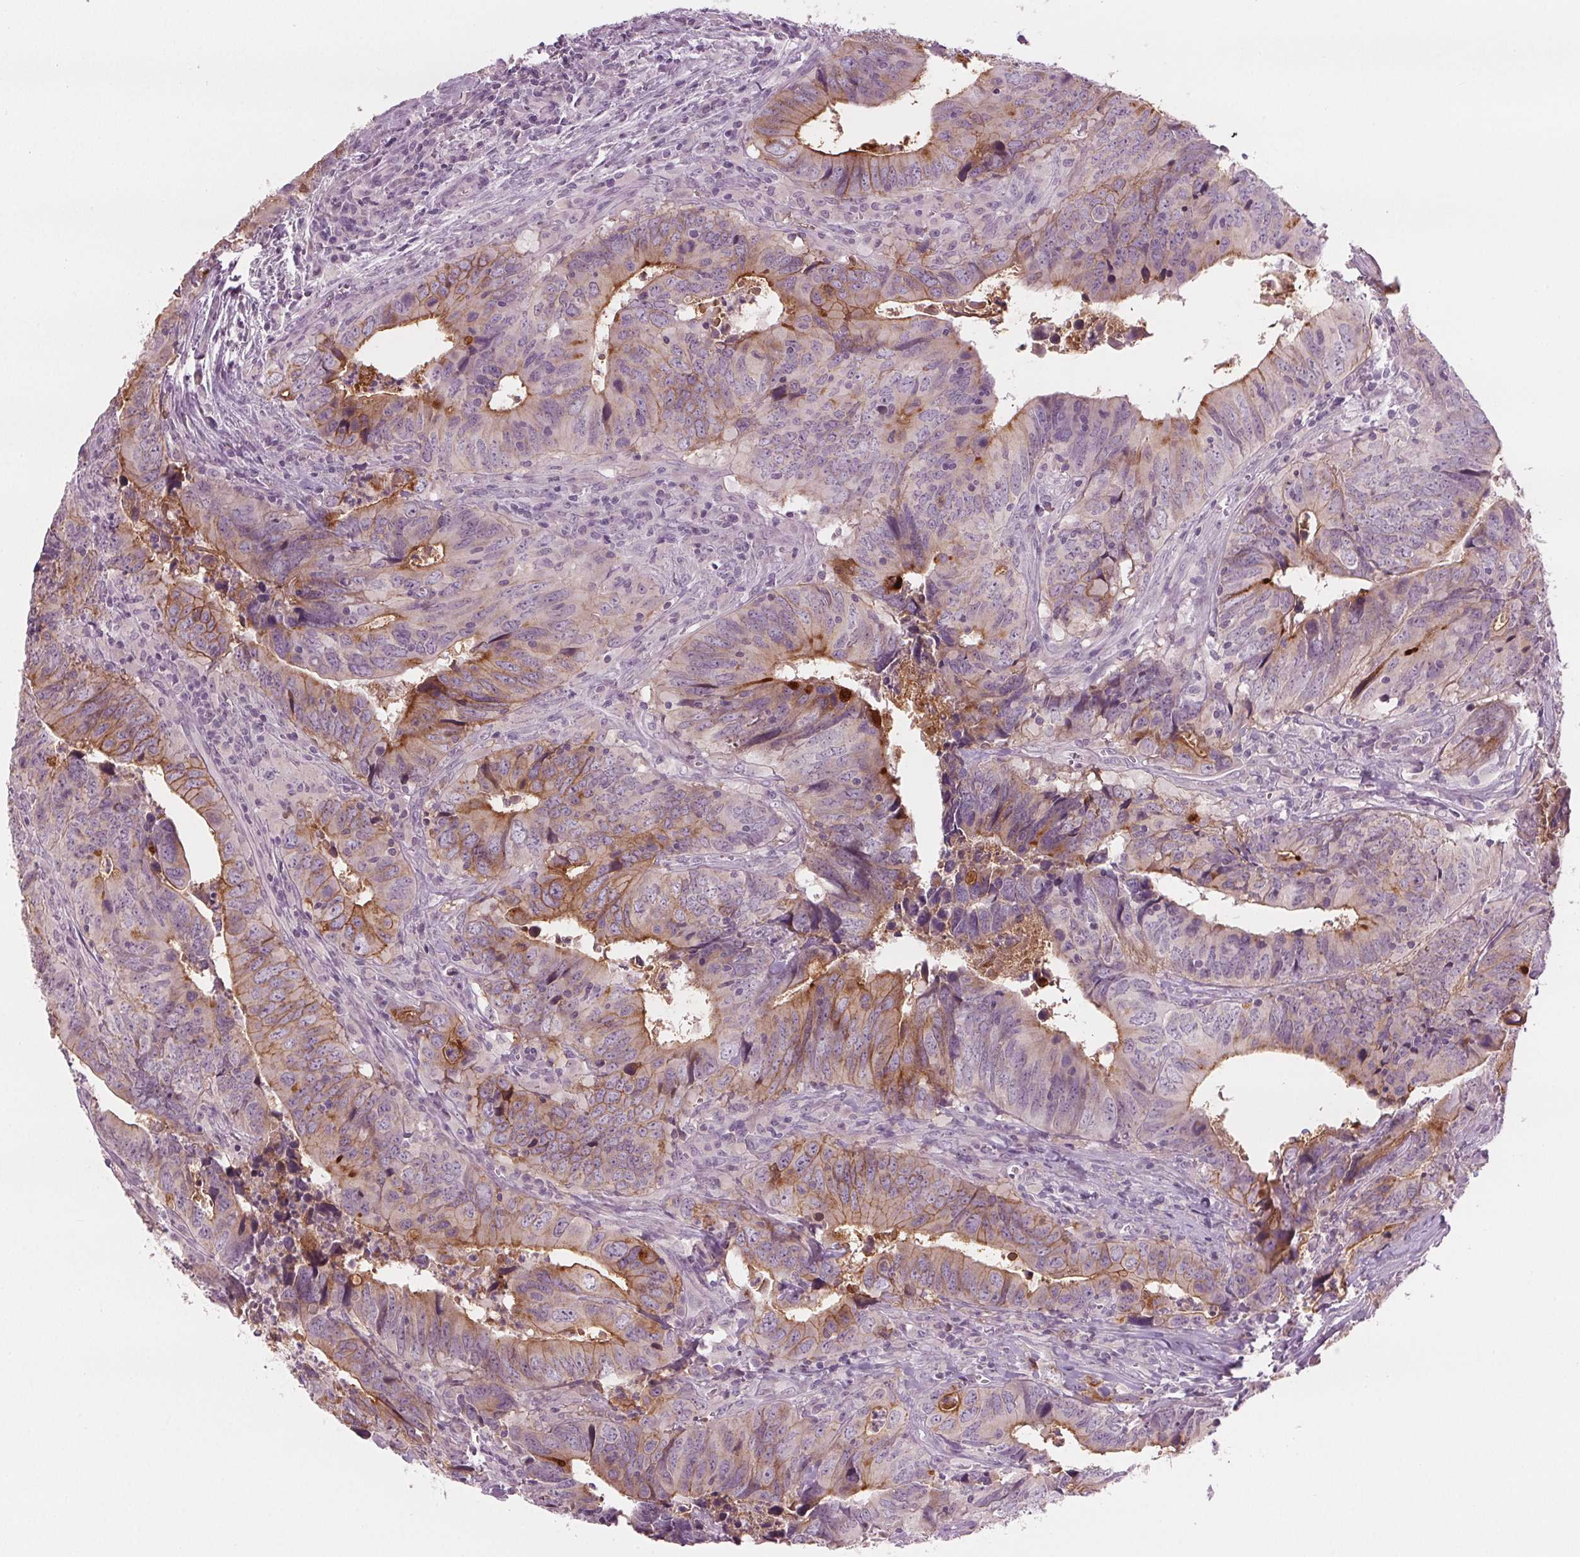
{"staining": {"intensity": "weak", "quantity": "25%-75%", "location": "cytoplasmic/membranous"}, "tissue": "colorectal cancer", "cell_type": "Tumor cells", "image_type": "cancer", "snomed": [{"axis": "morphology", "description": "Adenocarcinoma, NOS"}, {"axis": "topography", "description": "Colon"}], "caption": "High-magnification brightfield microscopy of colorectal cancer stained with DAB (3,3'-diaminobenzidine) (brown) and counterstained with hematoxylin (blue). tumor cells exhibit weak cytoplasmic/membranous staining is present in approximately25%-75% of cells.", "gene": "PRAP1", "patient": {"sex": "female", "age": 82}}